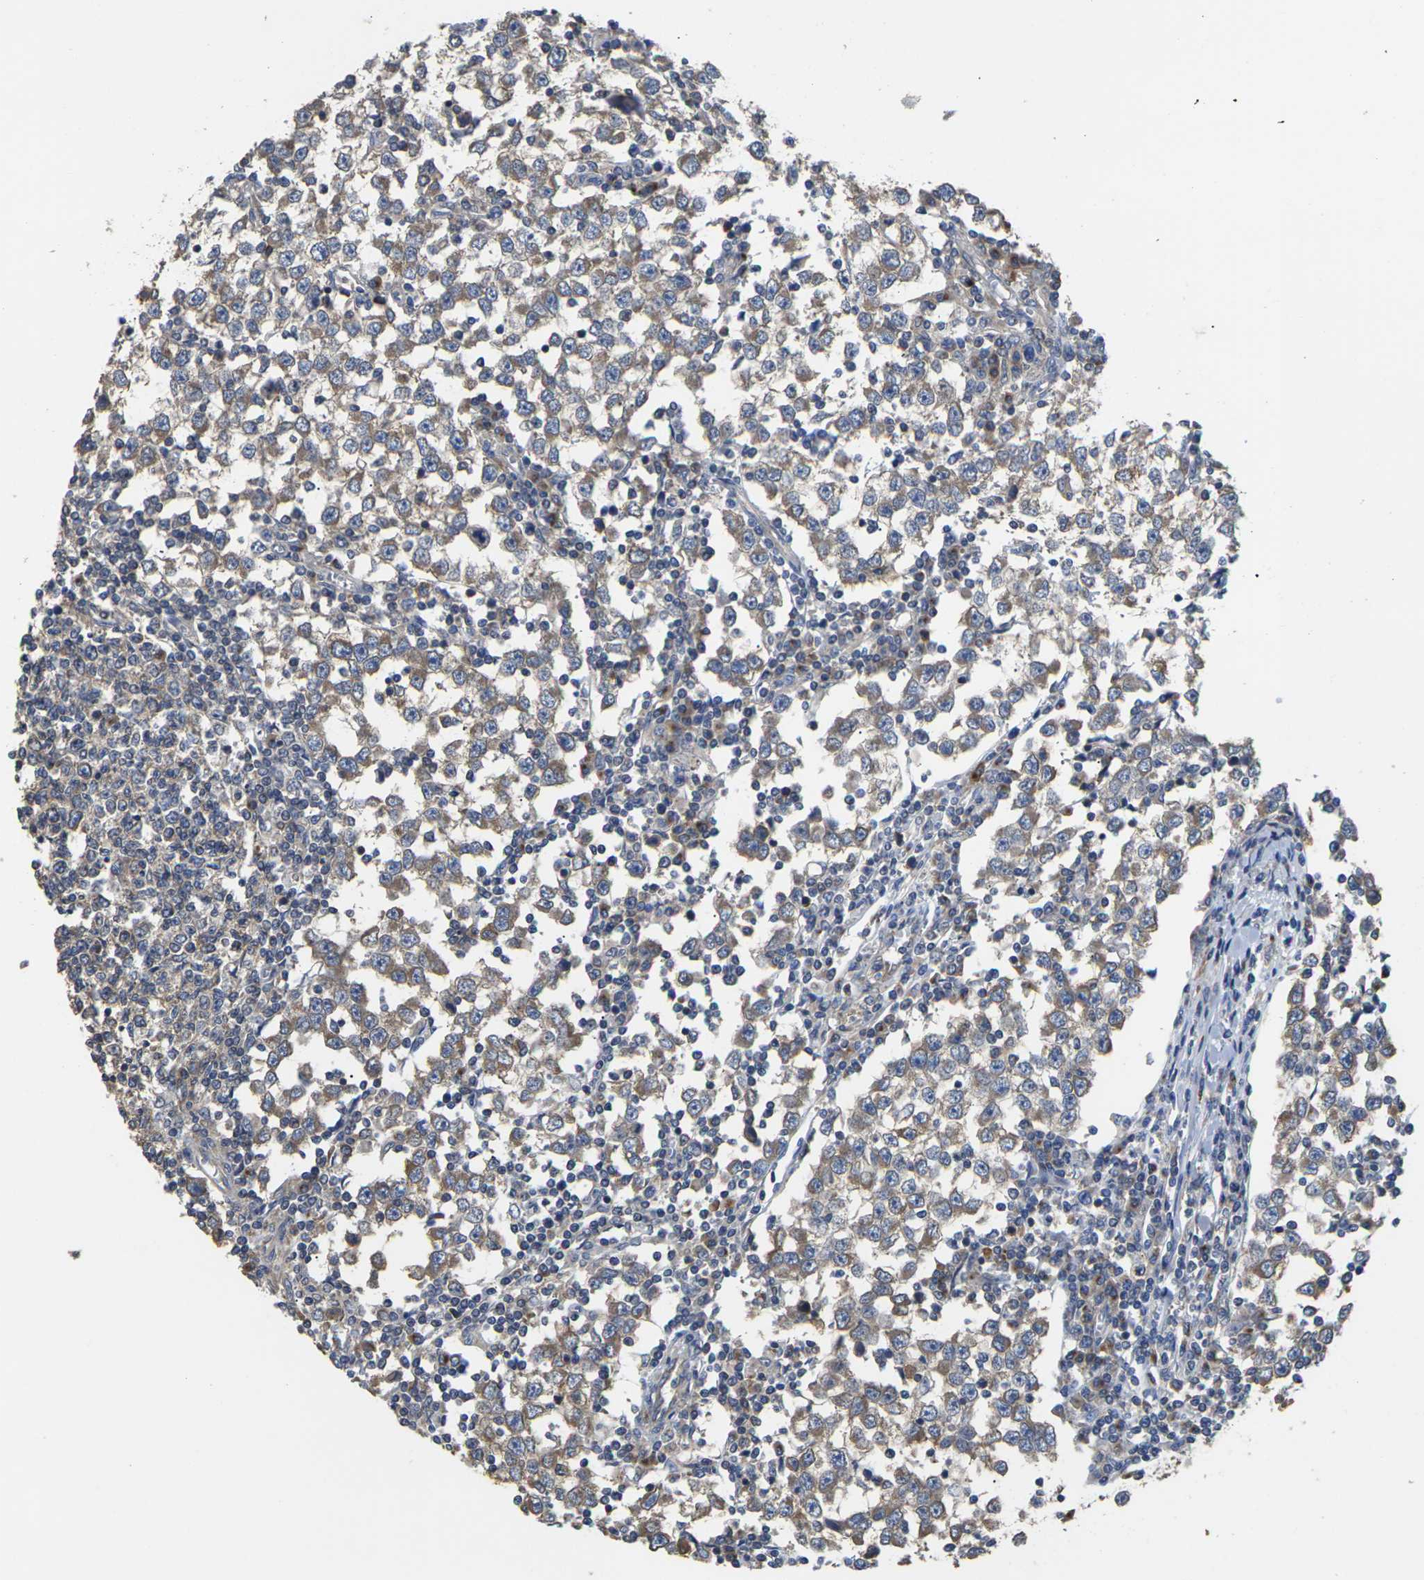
{"staining": {"intensity": "weak", "quantity": ">75%", "location": "cytoplasmic/membranous"}, "tissue": "testis cancer", "cell_type": "Tumor cells", "image_type": "cancer", "snomed": [{"axis": "morphology", "description": "Seminoma, NOS"}, {"axis": "topography", "description": "Testis"}], "caption": "An image showing weak cytoplasmic/membranous expression in approximately >75% of tumor cells in testis seminoma, as visualized by brown immunohistochemical staining.", "gene": "TMCC2", "patient": {"sex": "male", "age": 65}}